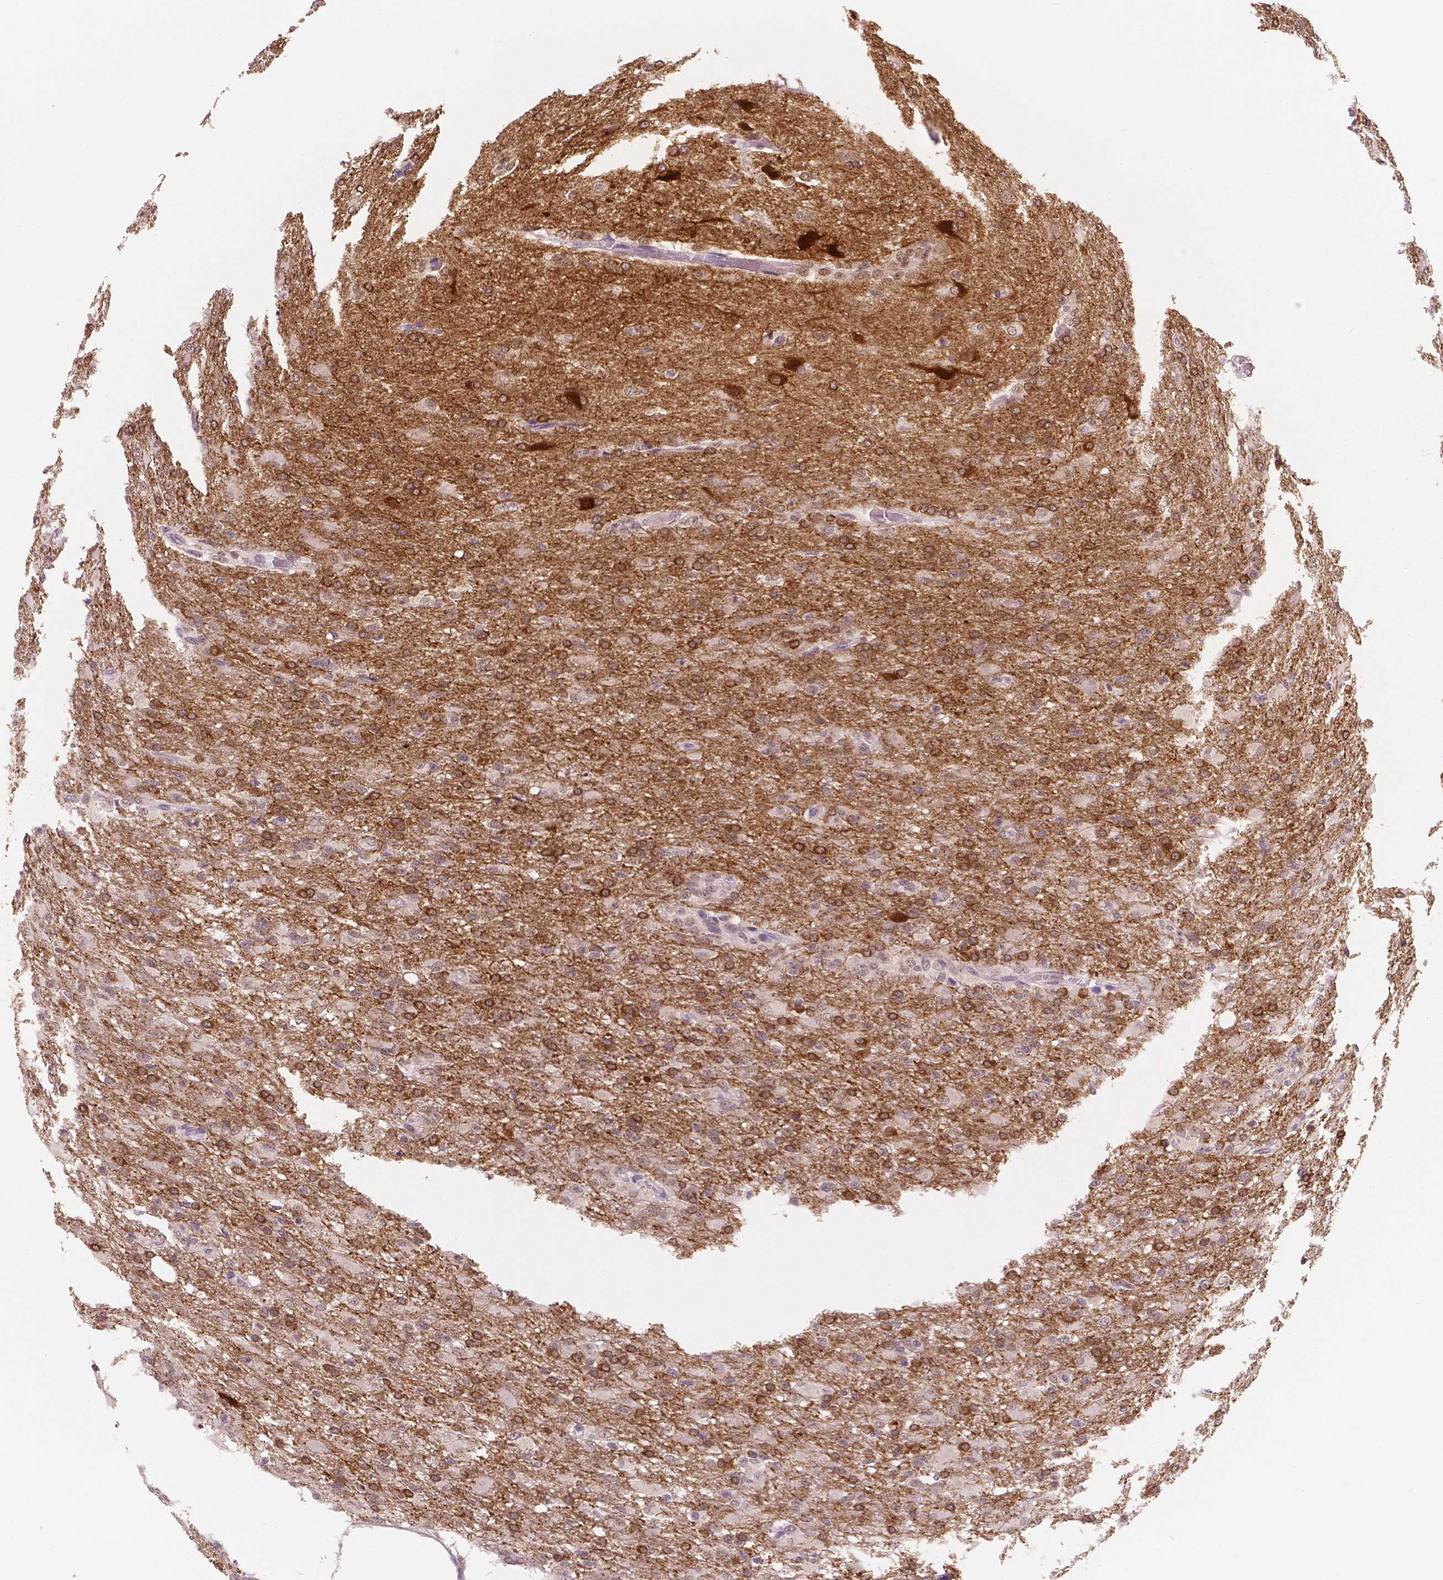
{"staining": {"intensity": "moderate", "quantity": "25%-75%", "location": "cytoplasmic/membranous"}, "tissue": "glioma", "cell_type": "Tumor cells", "image_type": "cancer", "snomed": [{"axis": "morphology", "description": "Glioma, malignant, High grade"}, {"axis": "topography", "description": "Brain"}], "caption": "Human glioma stained with a brown dye reveals moderate cytoplasmic/membranous positive positivity in about 25%-75% of tumor cells.", "gene": "NECAB1", "patient": {"sex": "male", "age": 68}}